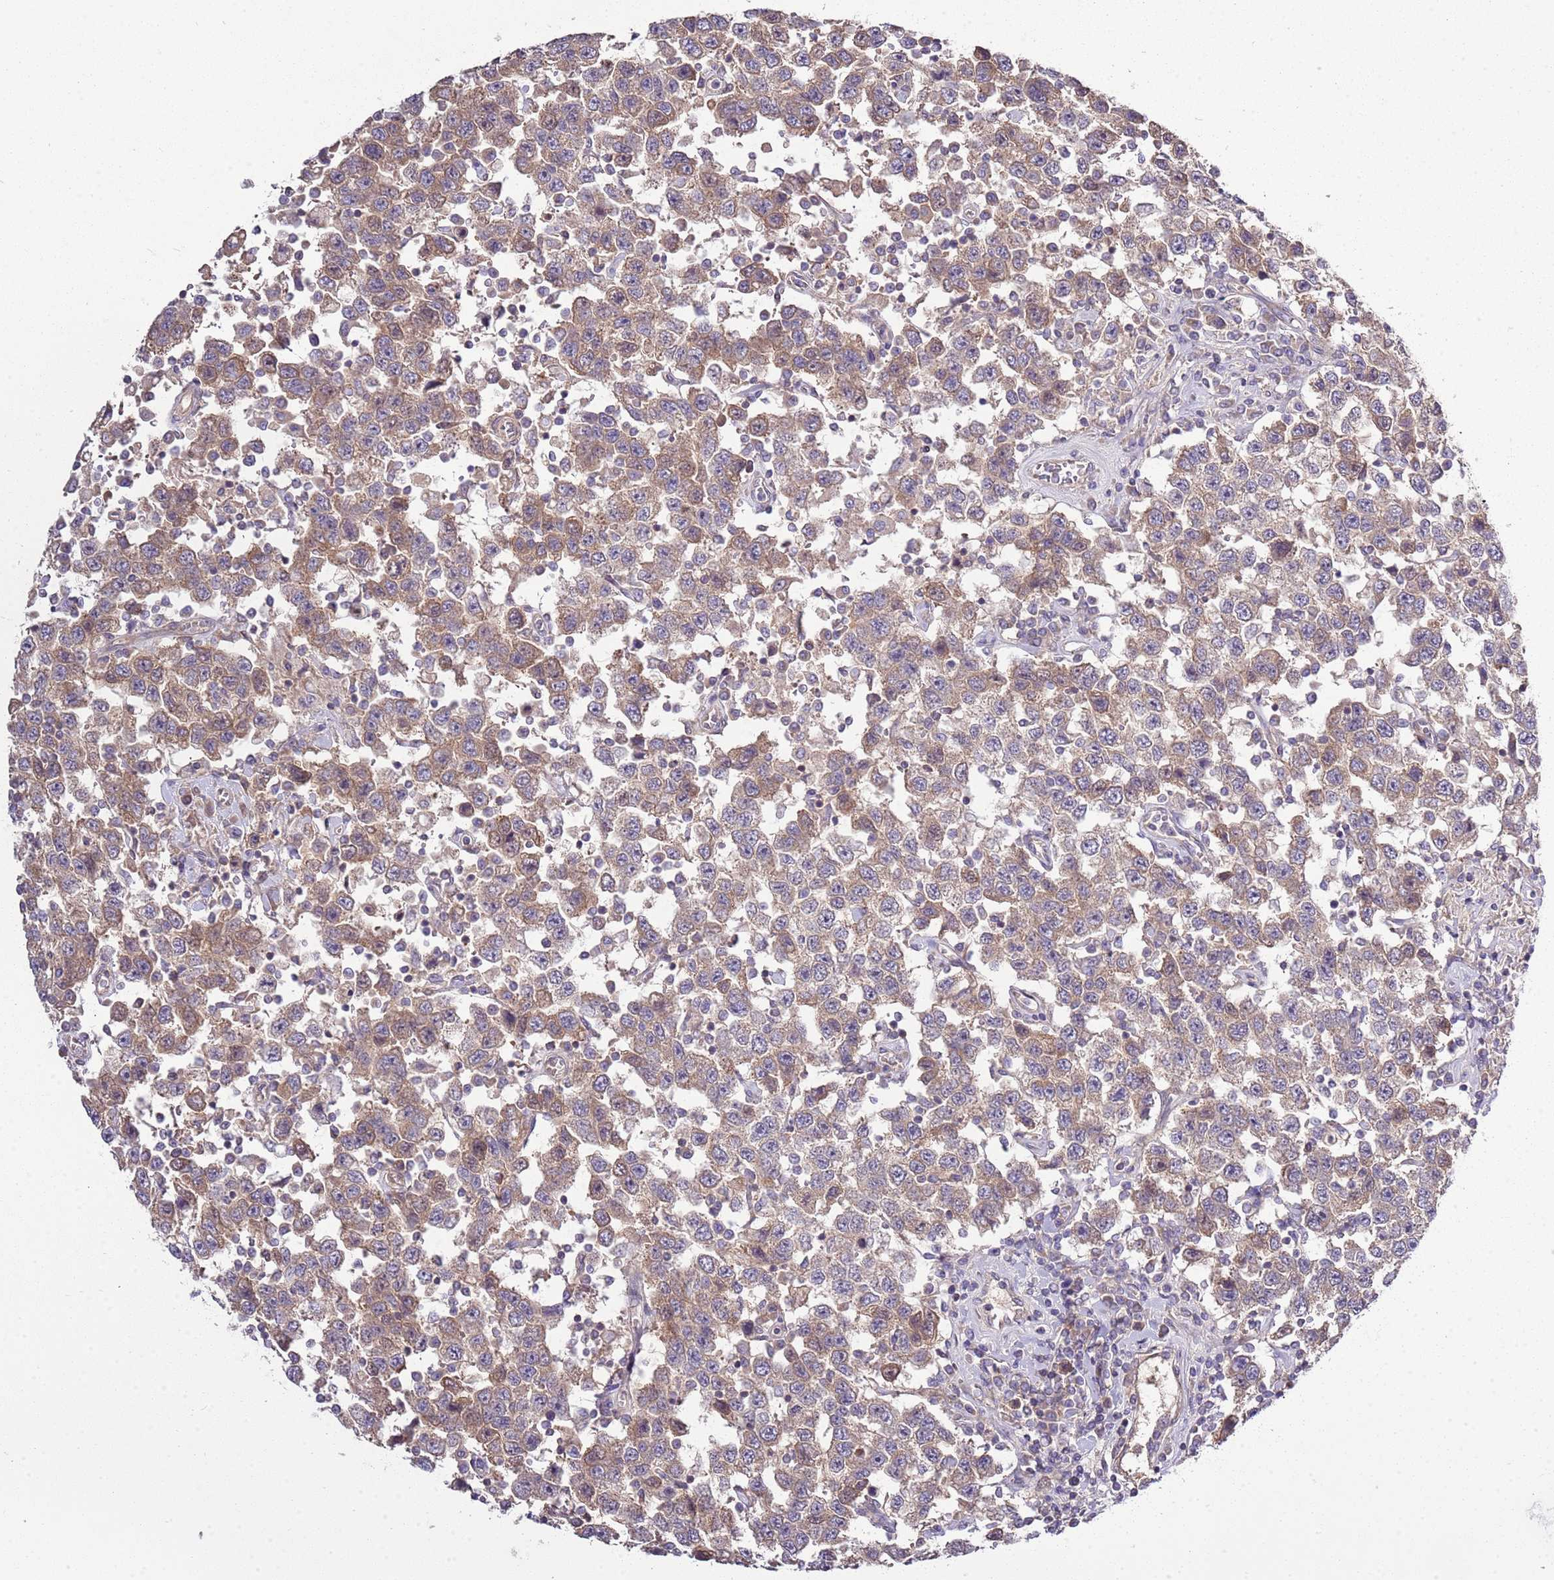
{"staining": {"intensity": "weak", "quantity": ">75%", "location": "cytoplasmic/membranous"}, "tissue": "testis cancer", "cell_type": "Tumor cells", "image_type": "cancer", "snomed": [{"axis": "morphology", "description": "Seminoma, NOS"}, {"axis": "topography", "description": "Testis"}], "caption": "Seminoma (testis) stained with DAB immunohistochemistry (IHC) reveals low levels of weak cytoplasmic/membranous positivity in about >75% of tumor cells.", "gene": "GNL1", "patient": {"sex": "male", "age": 41}}